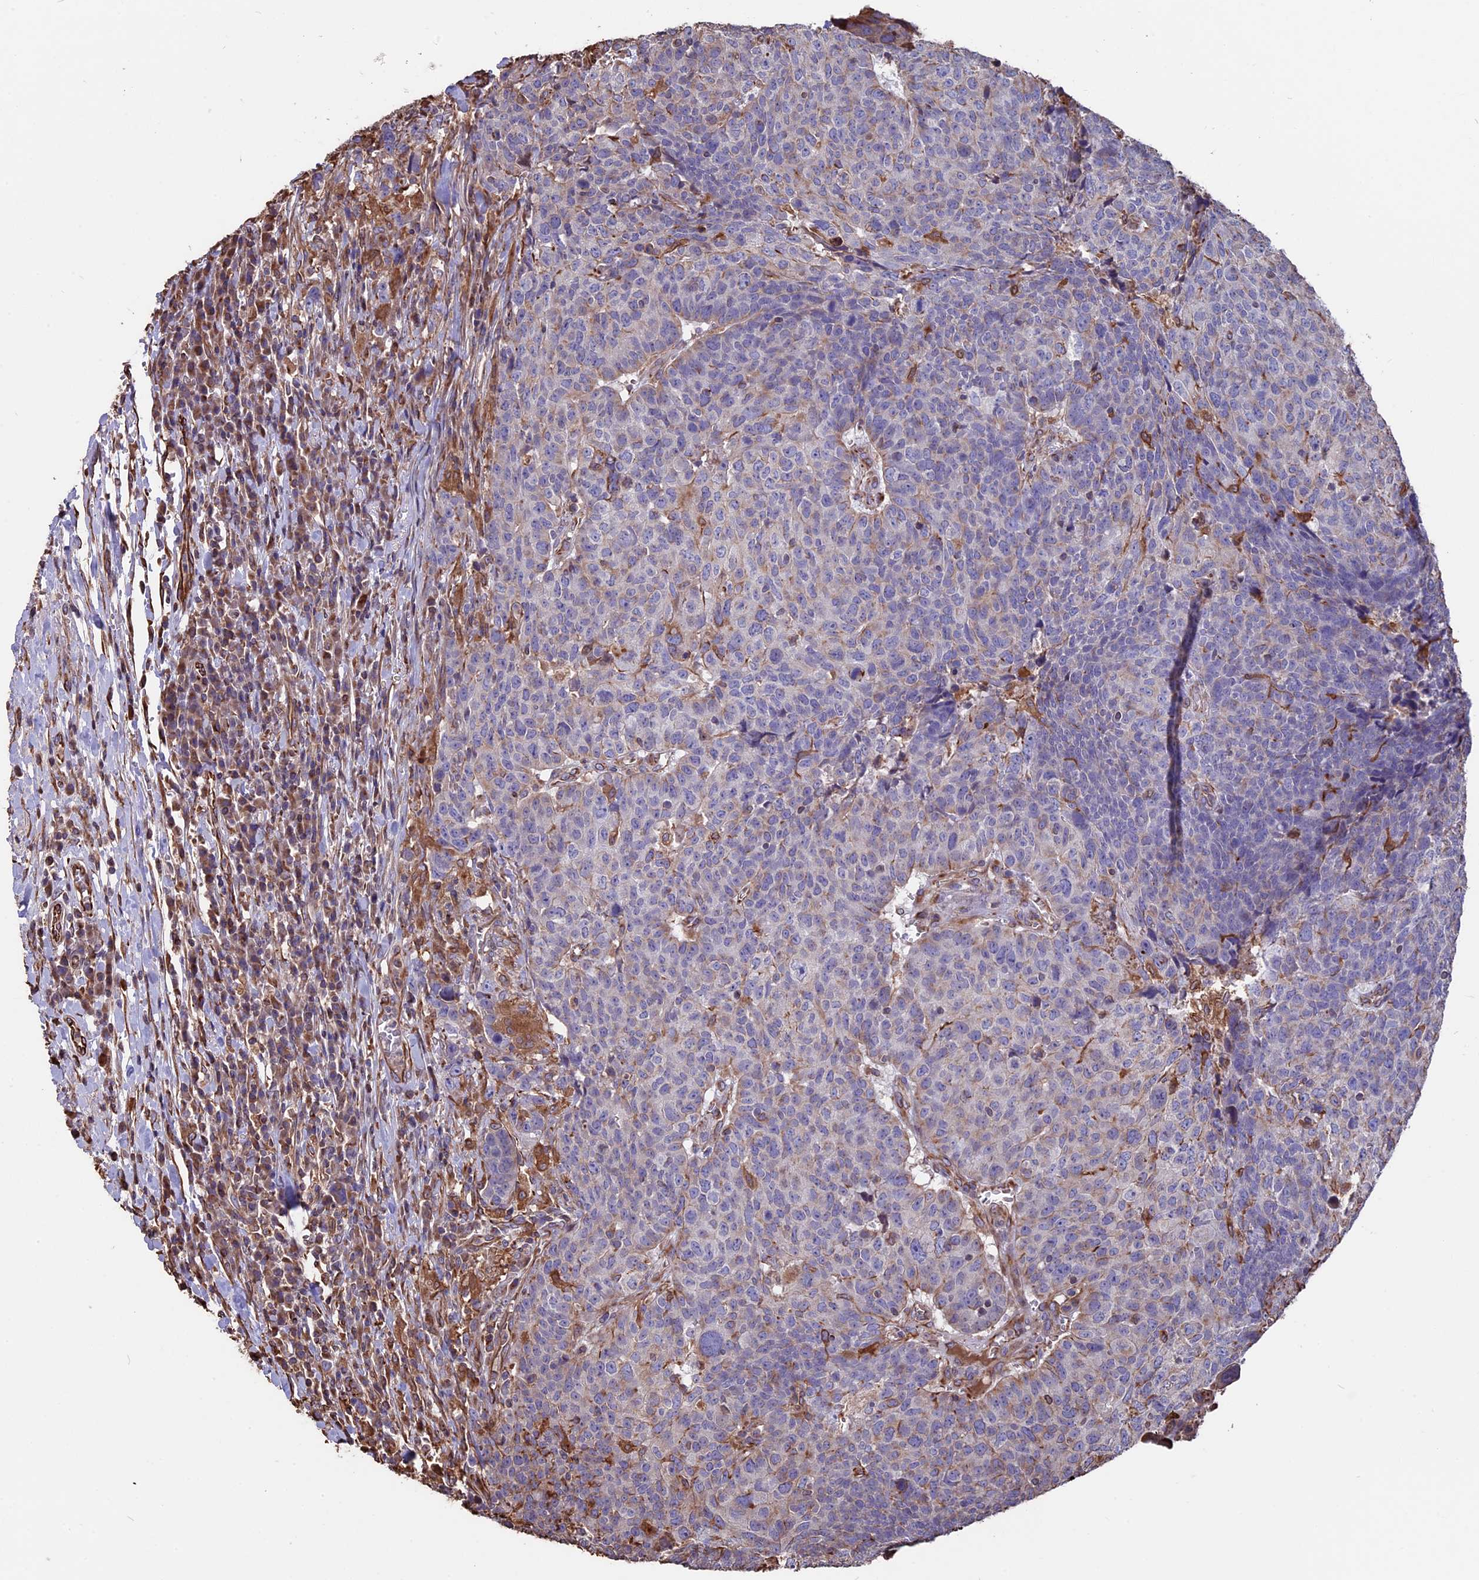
{"staining": {"intensity": "negative", "quantity": "none", "location": "none"}, "tissue": "head and neck cancer", "cell_type": "Tumor cells", "image_type": "cancer", "snomed": [{"axis": "morphology", "description": "Squamous cell carcinoma, NOS"}, {"axis": "topography", "description": "Head-Neck"}], "caption": "Immunohistochemistry of head and neck squamous cell carcinoma reveals no staining in tumor cells.", "gene": "SEH1L", "patient": {"sex": "male", "age": 66}}